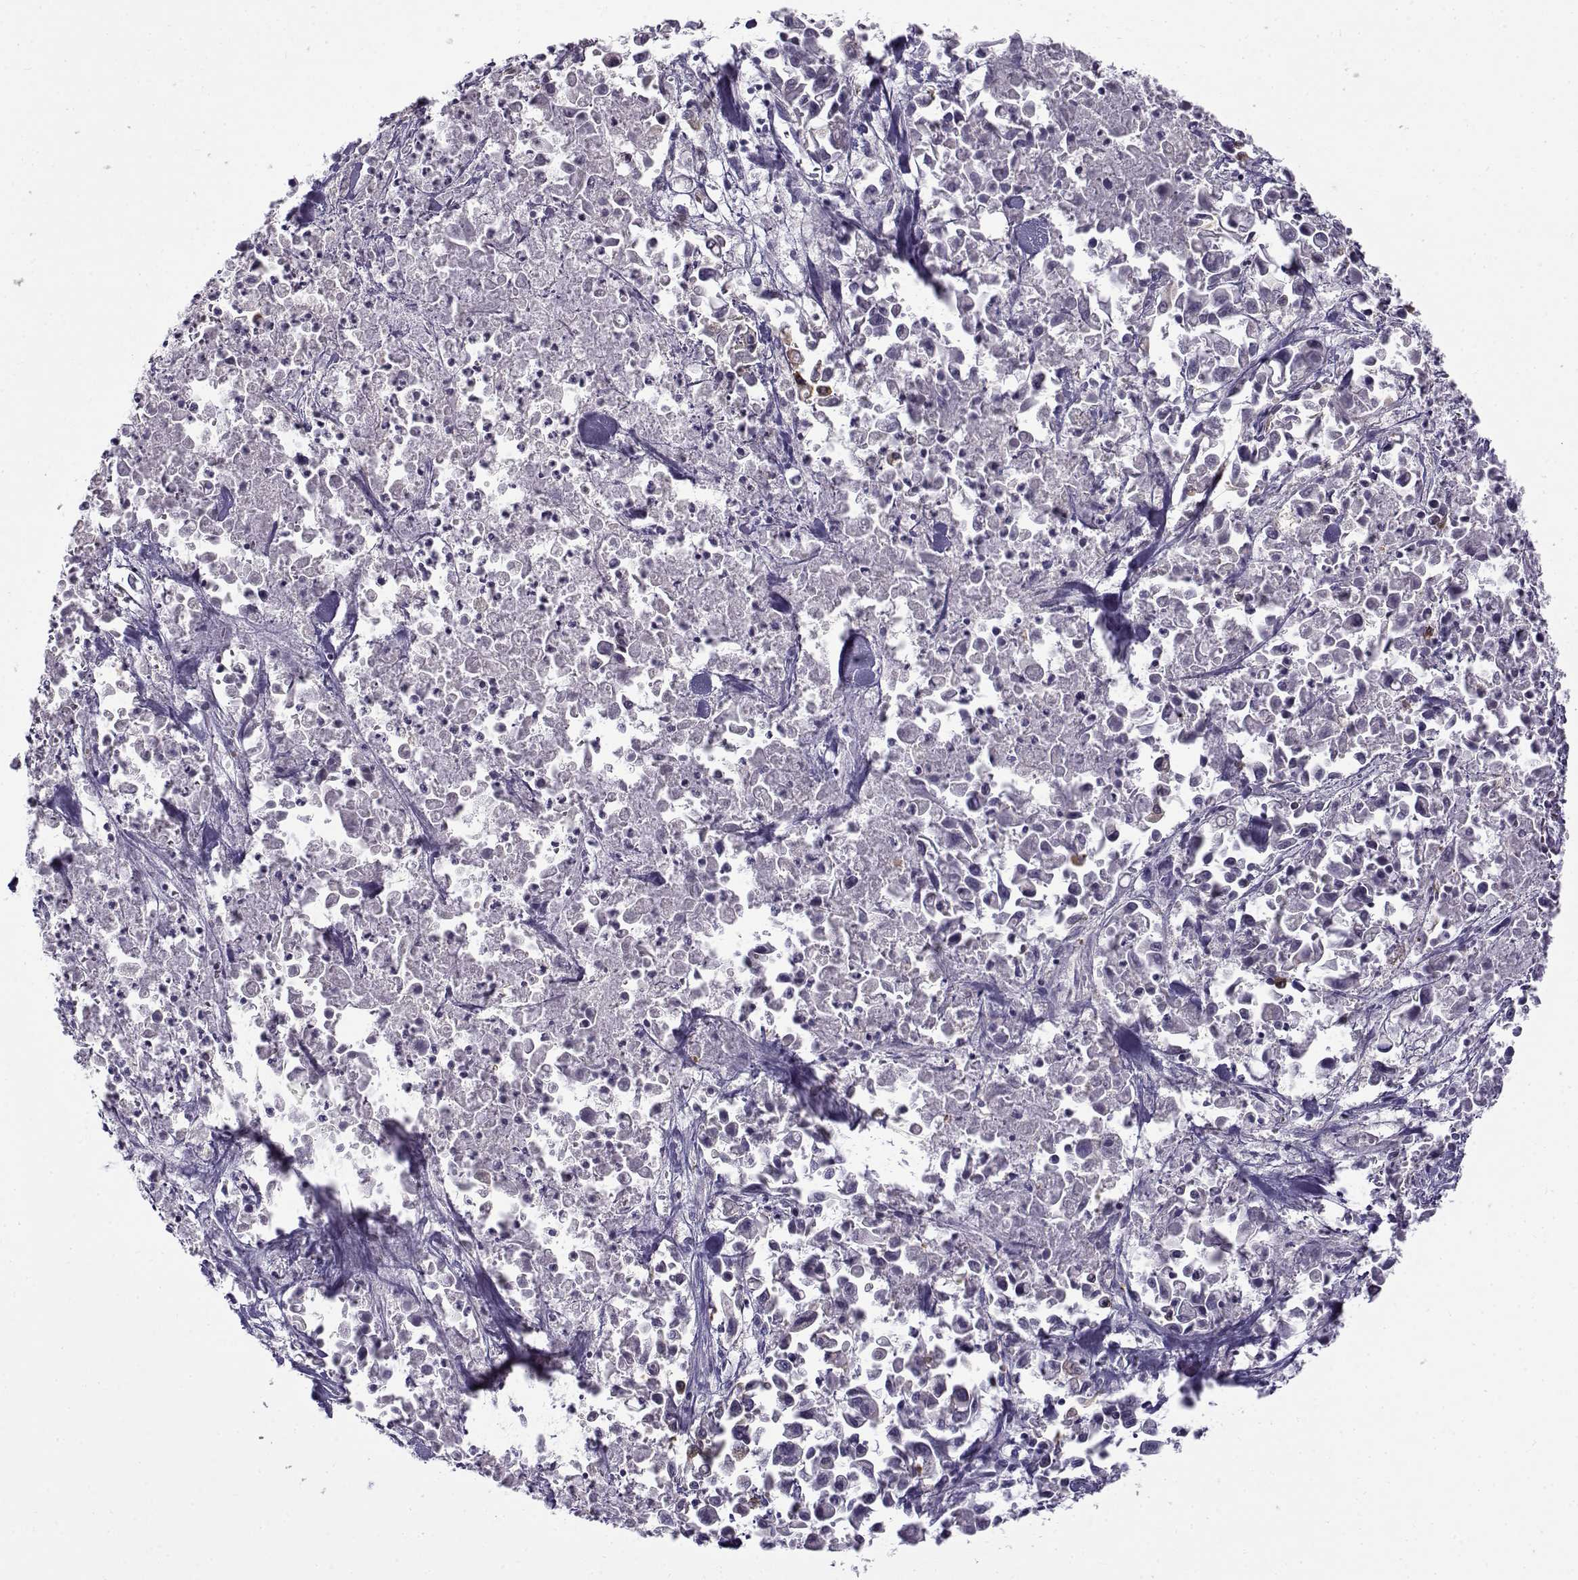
{"staining": {"intensity": "negative", "quantity": "none", "location": "none"}, "tissue": "pancreatic cancer", "cell_type": "Tumor cells", "image_type": "cancer", "snomed": [{"axis": "morphology", "description": "Adenocarcinoma, NOS"}, {"axis": "topography", "description": "Pancreas"}], "caption": "Image shows no protein positivity in tumor cells of adenocarcinoma (pancreatic) tissue.", "gene": "BACH1", "patient": {"sex": "female", "age": 83}}